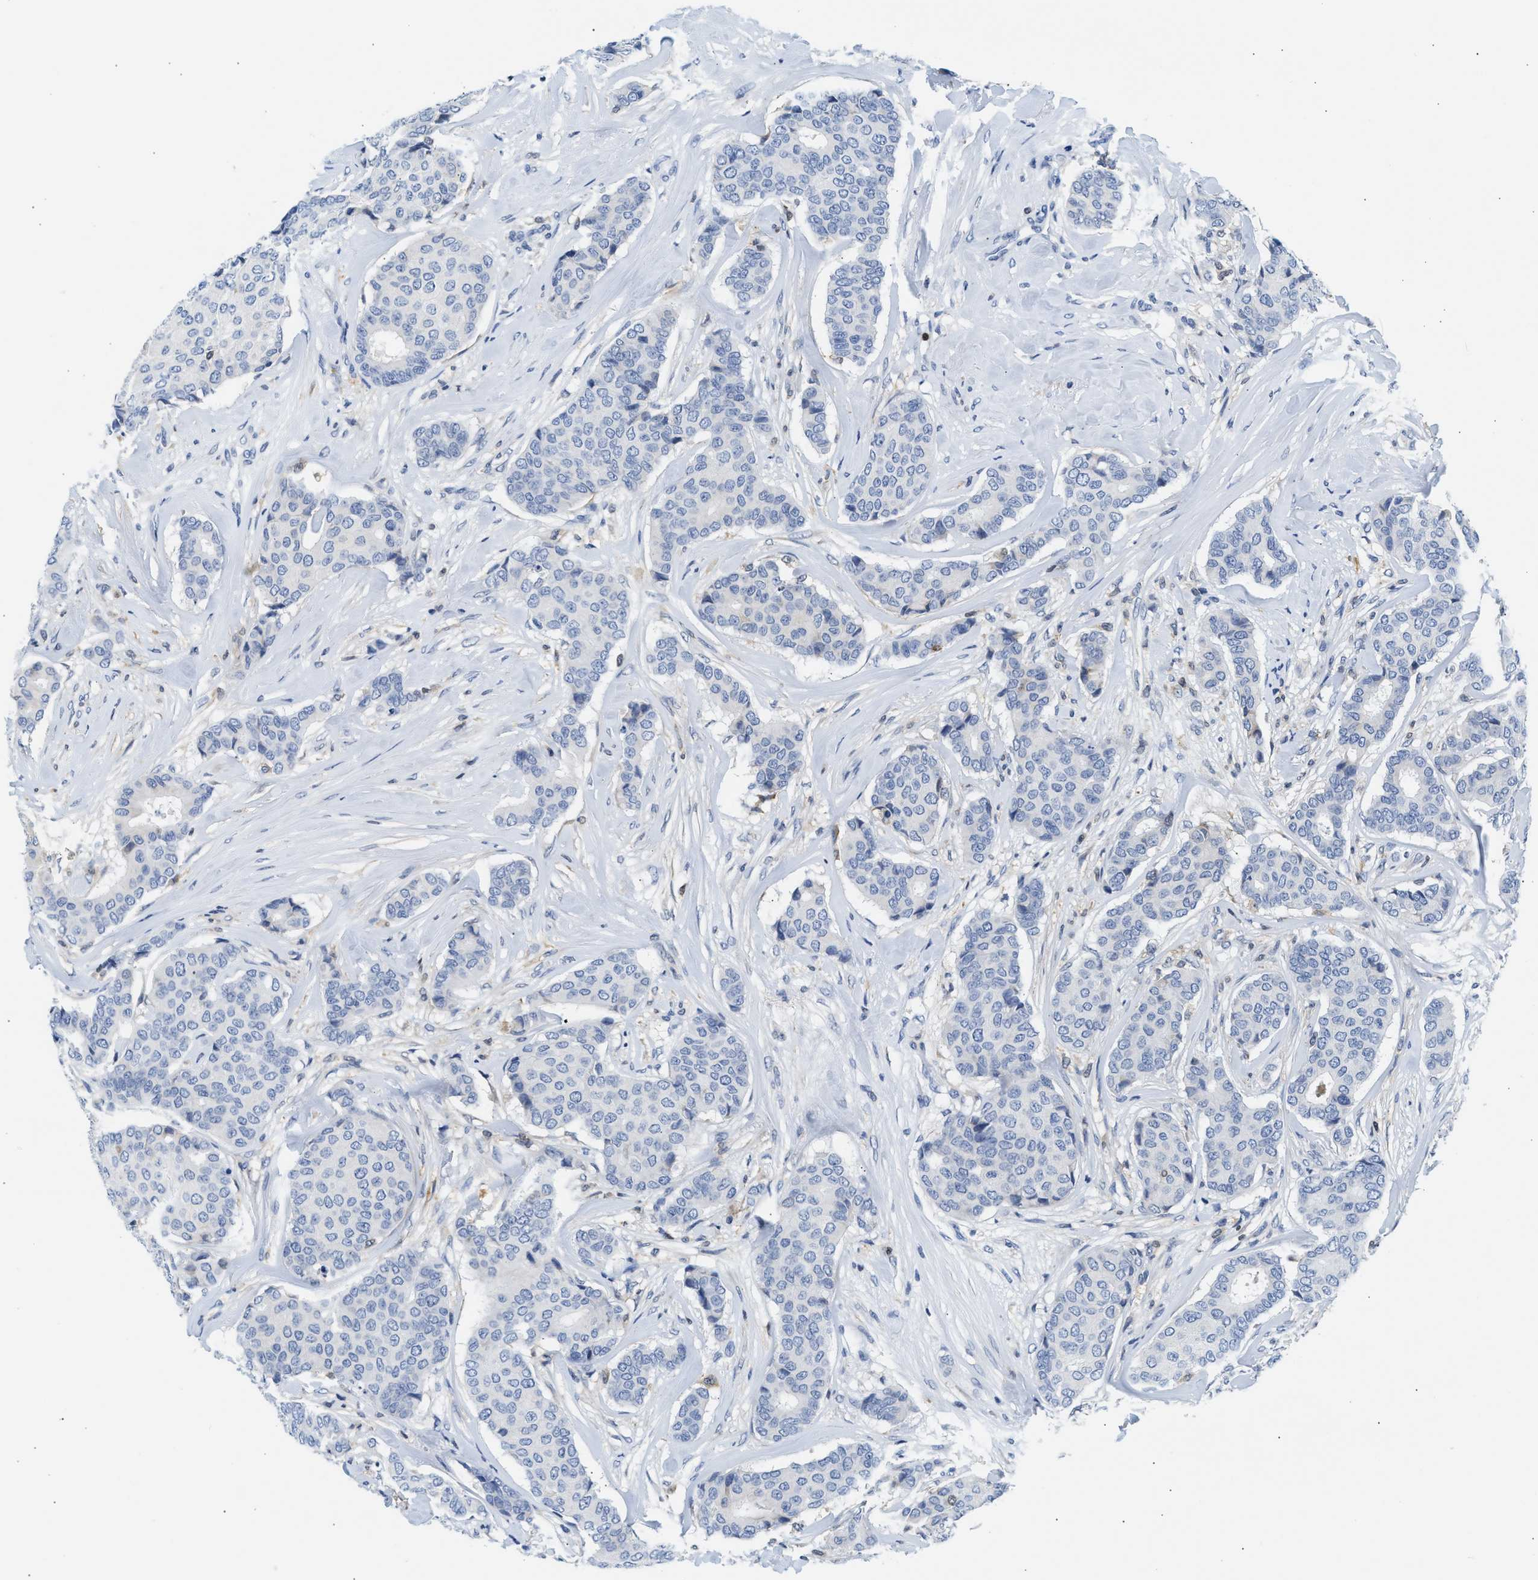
{"staining": {"intensity": "negative", "quantity": "none", "location": "none"}, "tissue": "breast cancer", "cell_type": "Tumor cells", "image_type": "cancer", "snomed": [{"axis": "morphology", "description": "Duct carcinoma"}, {"axis": "topography", "description": "Breast"}], "caption": "Immunohistochemistry (IHC) of human breast cancer (intraductal carcinoma) demonstrates no staining in tumor cells.", "gene": "SLIT2", "patient": {"sex": "female", "age": 75}}